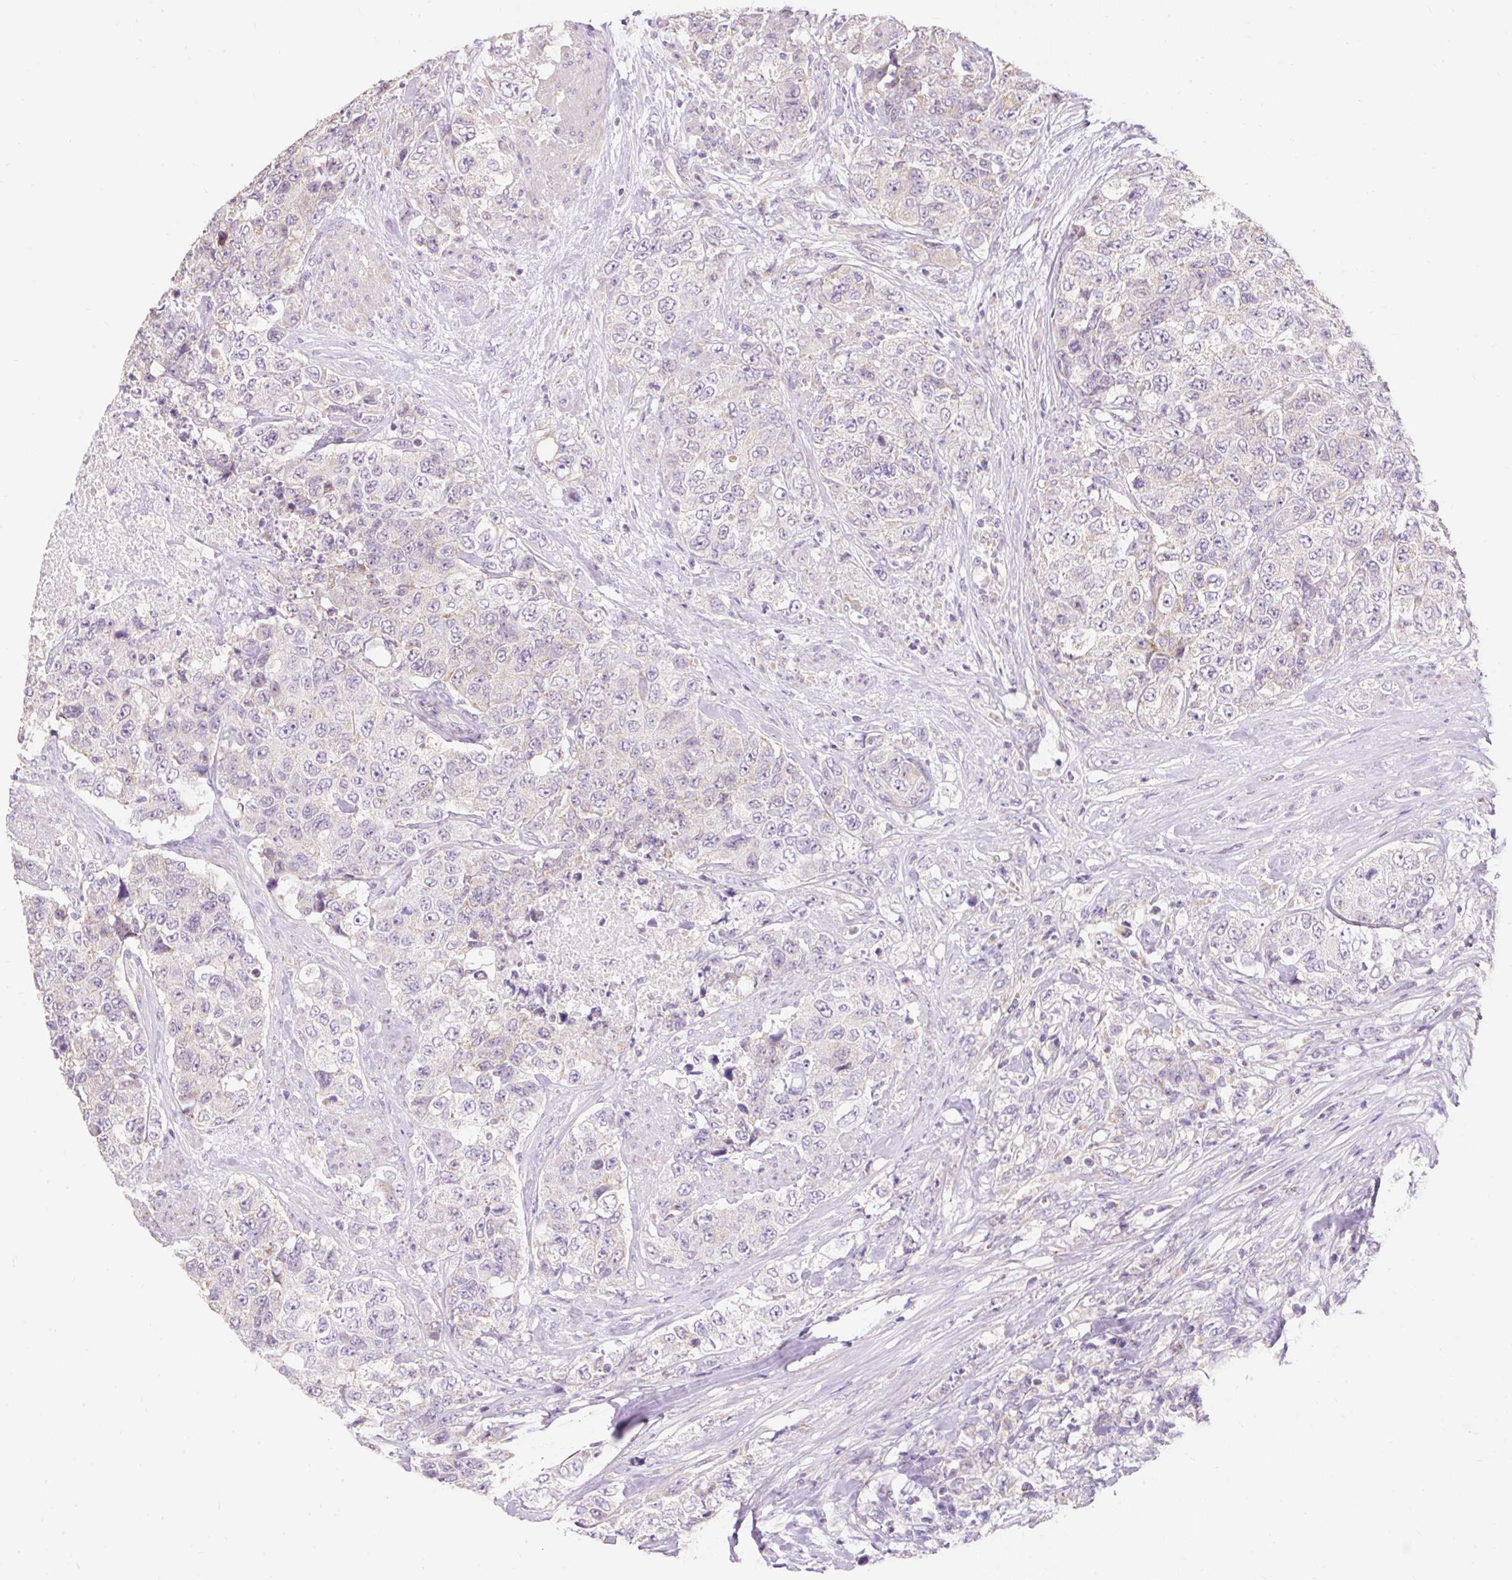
{"staining": {"intensity": "negative", "quantity": "none", "location": "none"}, "tissue": "urothelial cancer", "cell_type": "Tumor cells", "image_type": "cancer", "snomed": [{"axis": "morphology", "description": "Urothelial carcinoma, High grade"}, {"axis": "topography", "description": "Urinary bladder"}], "caption": "DAB (3,3'-diaminobenzidine) immunohistochemical staining of urothelial carcinoma (high-grade) demonstrates no significant staining in tumor cells.", "gene": "PMAIP1", "patient": {"sex": "female", "age": 78}}